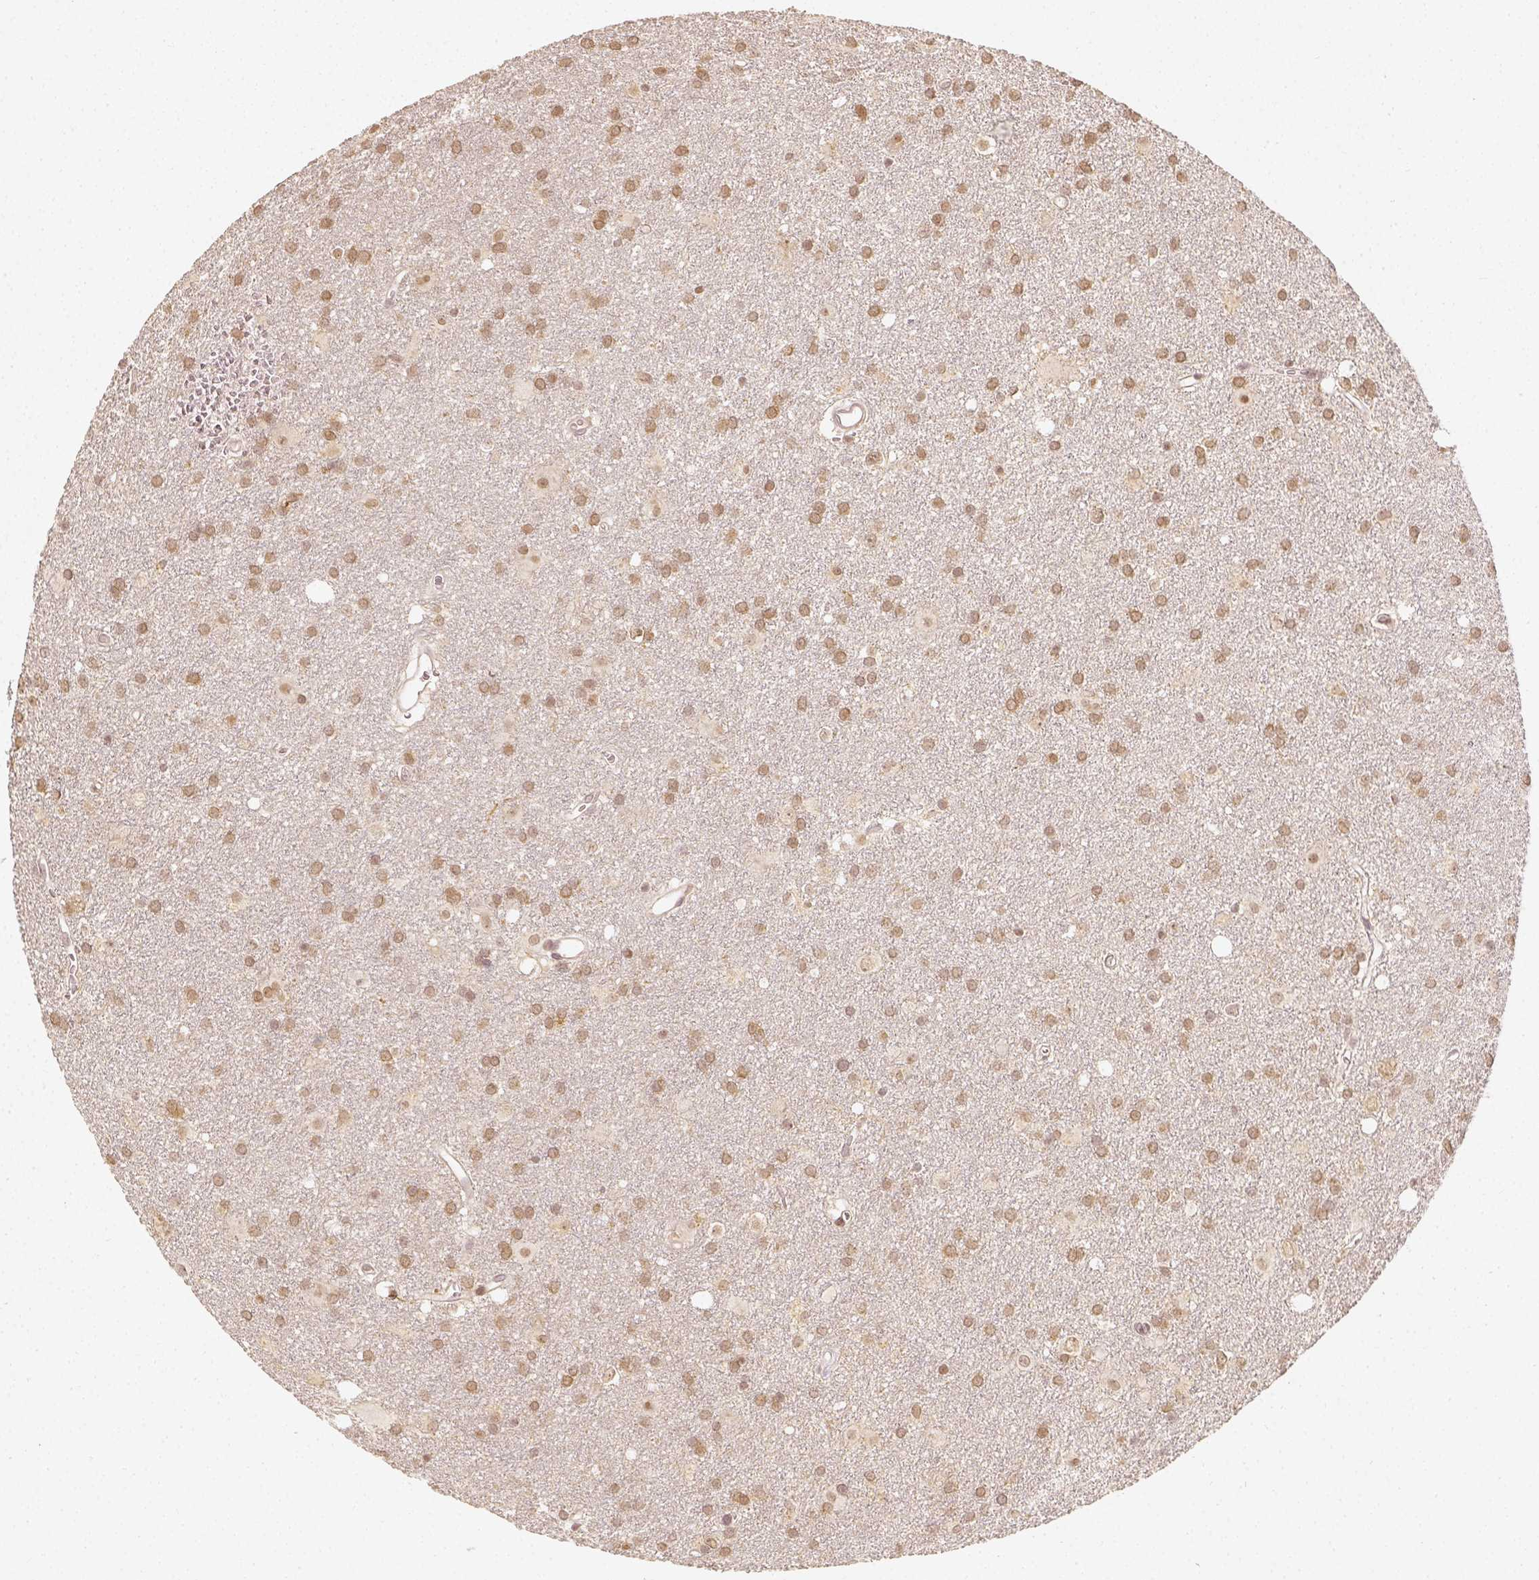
{"staining": {"intensity": "moderate", "quantity": ">75%", "location": "nuclear"}, "tissue": "glioma", "cell_type": "Tumor cells", "image_type": "cancer", "snomed": [{"axis": "morphology", "description": "Glioma, malignant, Low grade"}, {"axis": "topography", "description": "Brain"}], "caption": "Malignant glioma (low-grade) tissue displays moderate nuclear positivity in about >75% of tumor cells", "gene": "ZMAT3", "patient": {"sex": "male", "age": 58}}